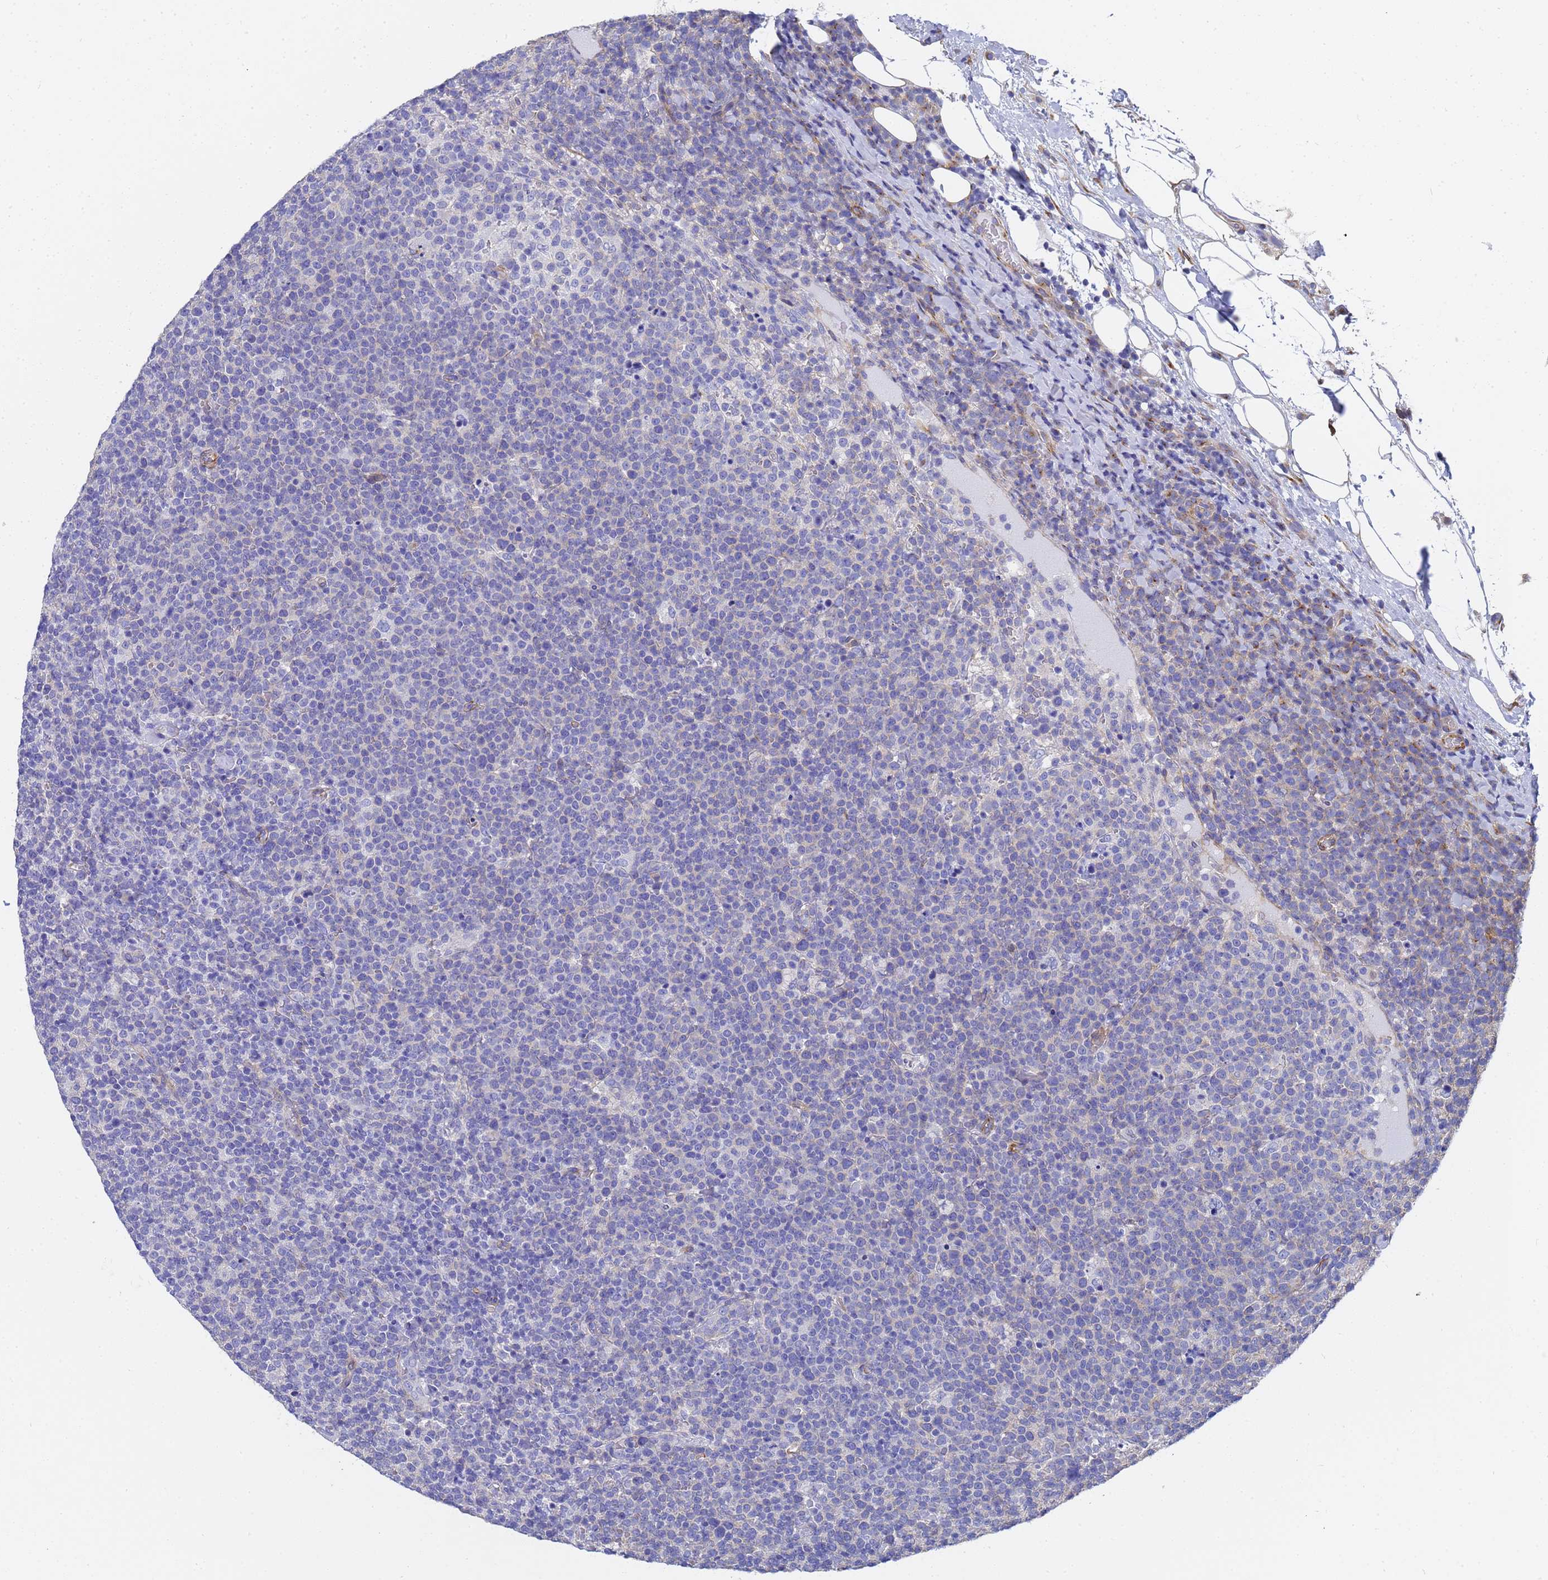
{"staining": {"intensity": "negative", "quantity": "none", "location": "none"}, "tissue": "lymphoma", "cell_type": "Tumor cells", "image_type": "cancer", "snomed": [{"axis": "morphology", "description": "Malignant lymphoma, non-Hodgkin's type, High grade"}, {"axis": "topography", "description": "Lymph node"}], "caption": "Lymphoma stained for a protein using immunohistochemistry (IHC) shows no staining tumor cells.", "gene": "TUBB1", "patient": {"sex": "male", "age": 61}}